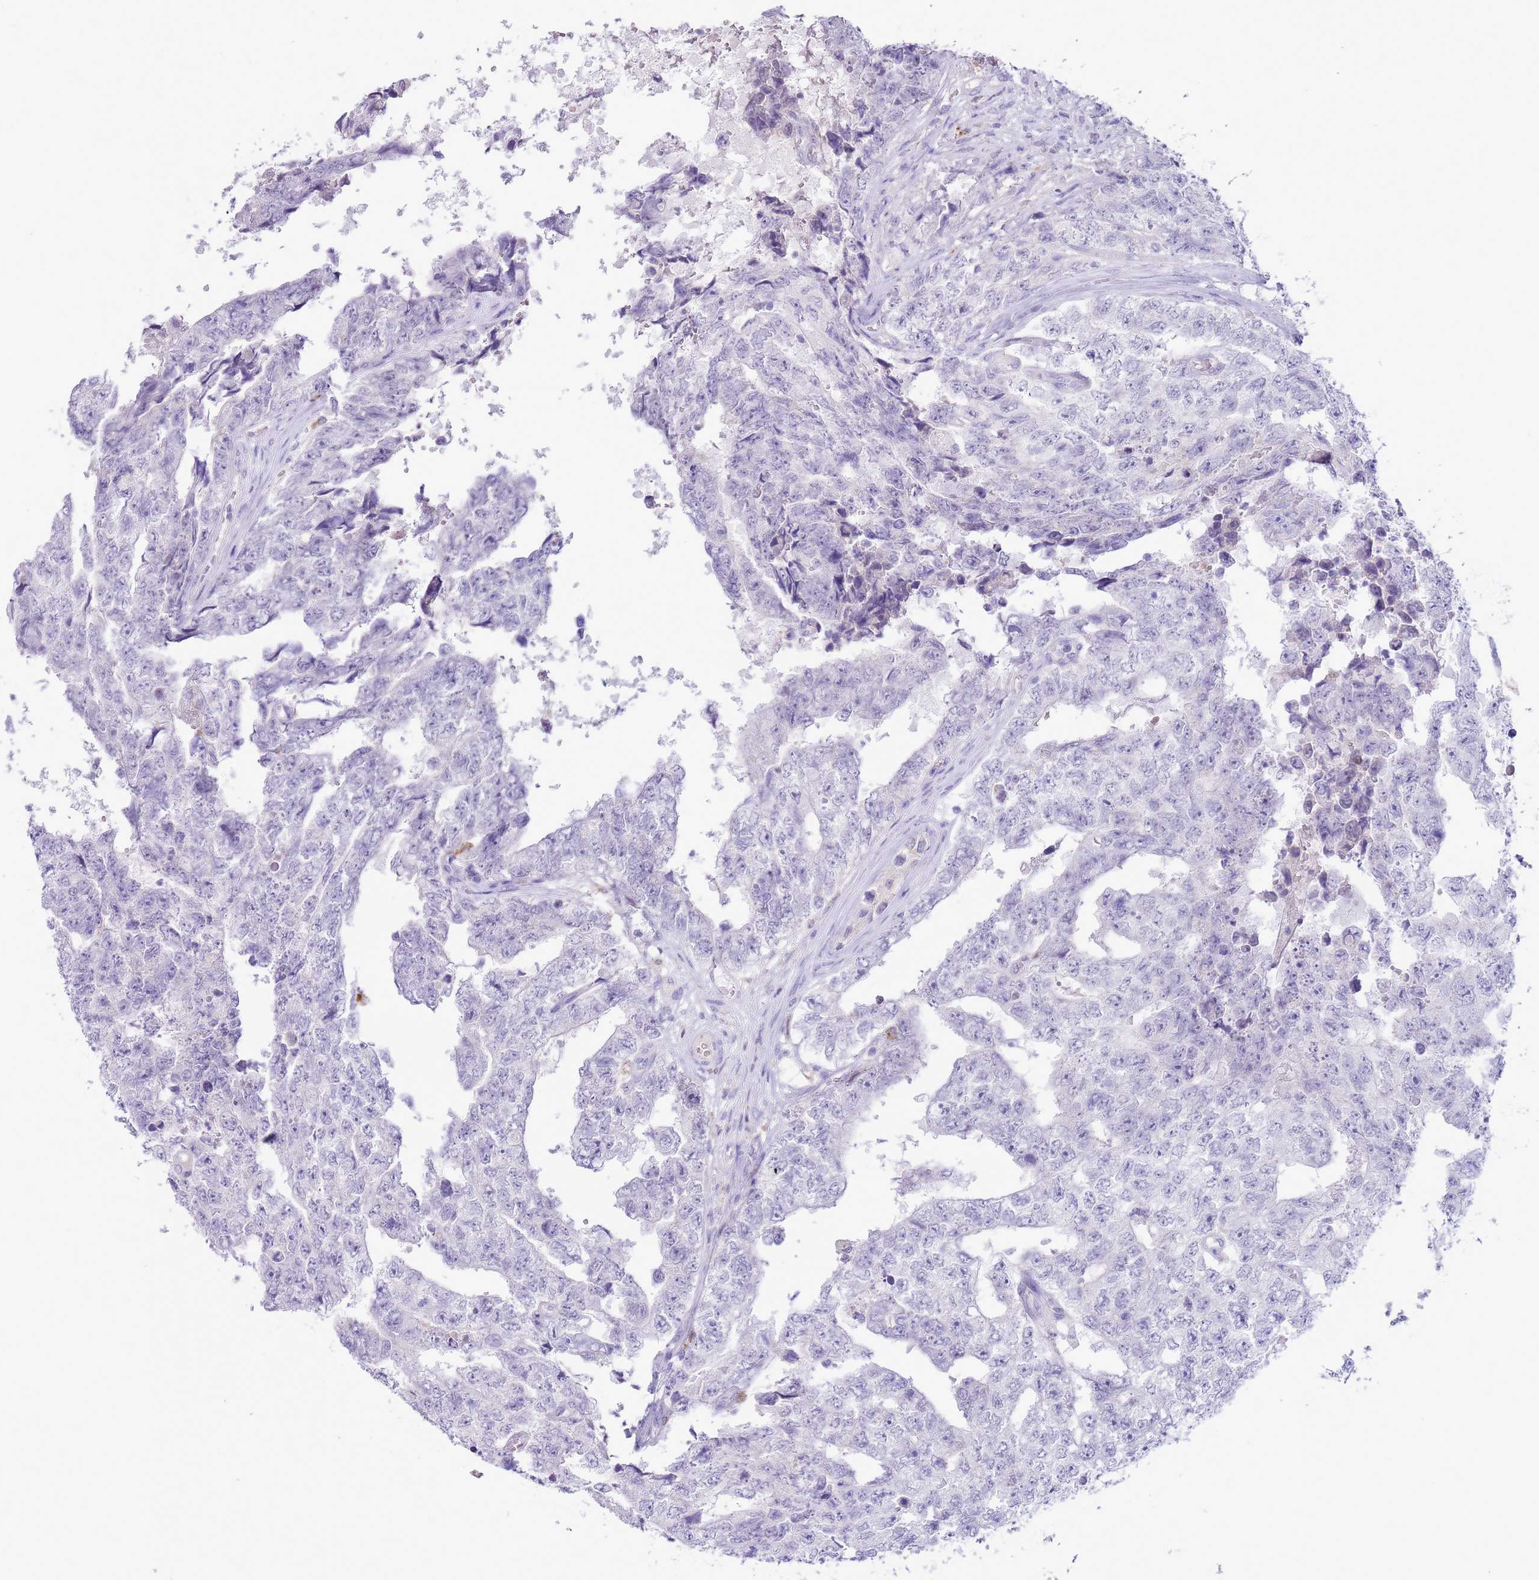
{"staining": {"intensity": "negative", "quantity": "none", "location": "none"}, "tissue": "testis cancer", "cell_type": "Tumor cells", "image_type": "cancer", "snomed": [{"axis": "morphology", "description": "Carcinoma, Embryonal, NOS"}, {"axis": "topography", "description": "Testis"}], "caption": "DAB (3,3'-diaminobenzidine) immunohistochemical staining of testis embryonal carcinoma reveals no significant staining in tumor cells.", "gene": "ZNF697", "patient": {"sex": "male", "age": 25}}